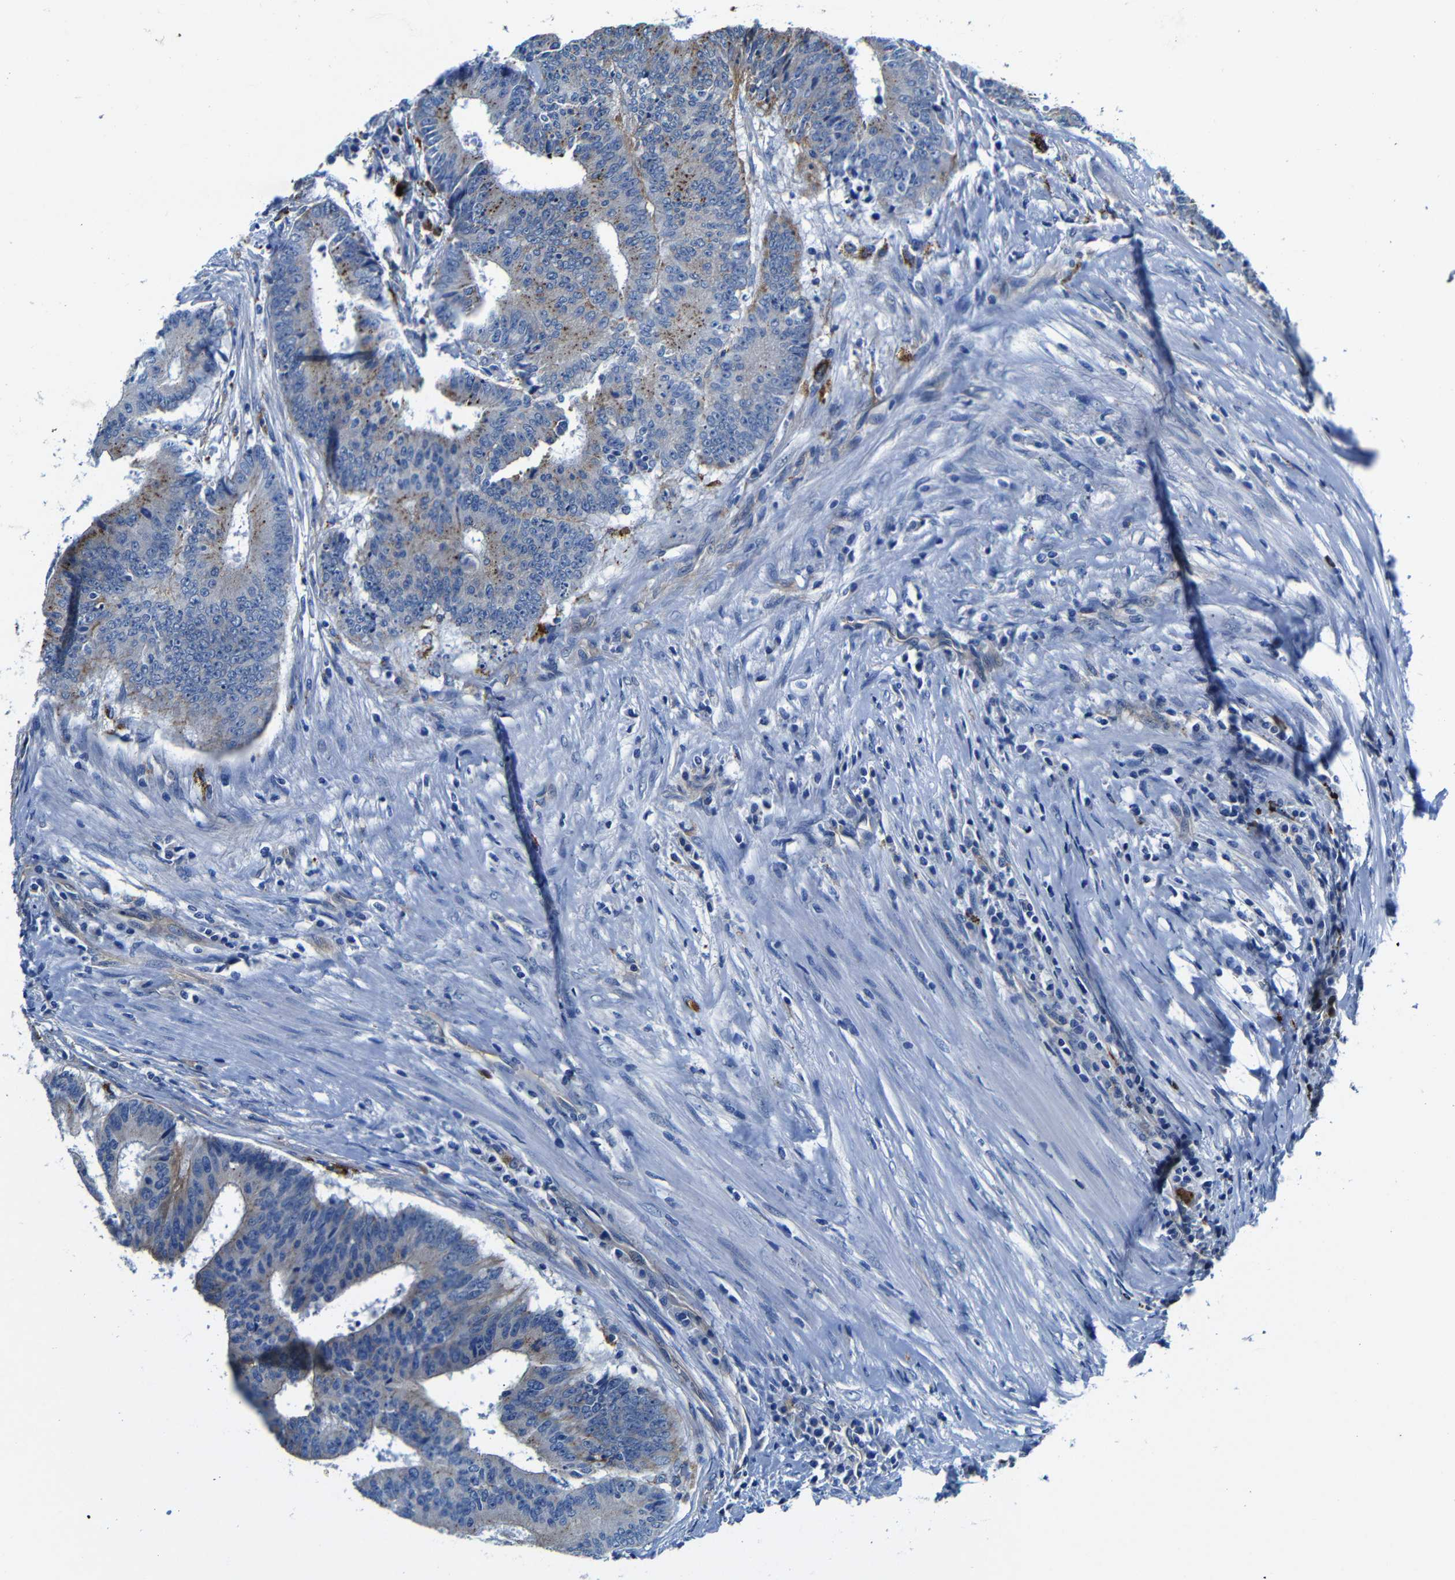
{"staining": {"intensity": "moderate", "quantity": "<25%", "location": "cytoplasmic/membranous"}, "tissue": "colorectal cancer", "cell_type": "Tumor cells", "image_type": "cancer", "snomed": [{"axis": "morphology", "description": "Adenocarcinoma, NOS"}, {"axis": "topography", "description": "Rectum"}], "caption": "Immunohistochemical staining of human adenocarcinoma (colorectal) exhibits moderate cytoplasmic/membranous protein positivity in approximately <25% of tumor cells.", "gene": "GIMAP2", "patient": {"sex": "male", "age": 72}}